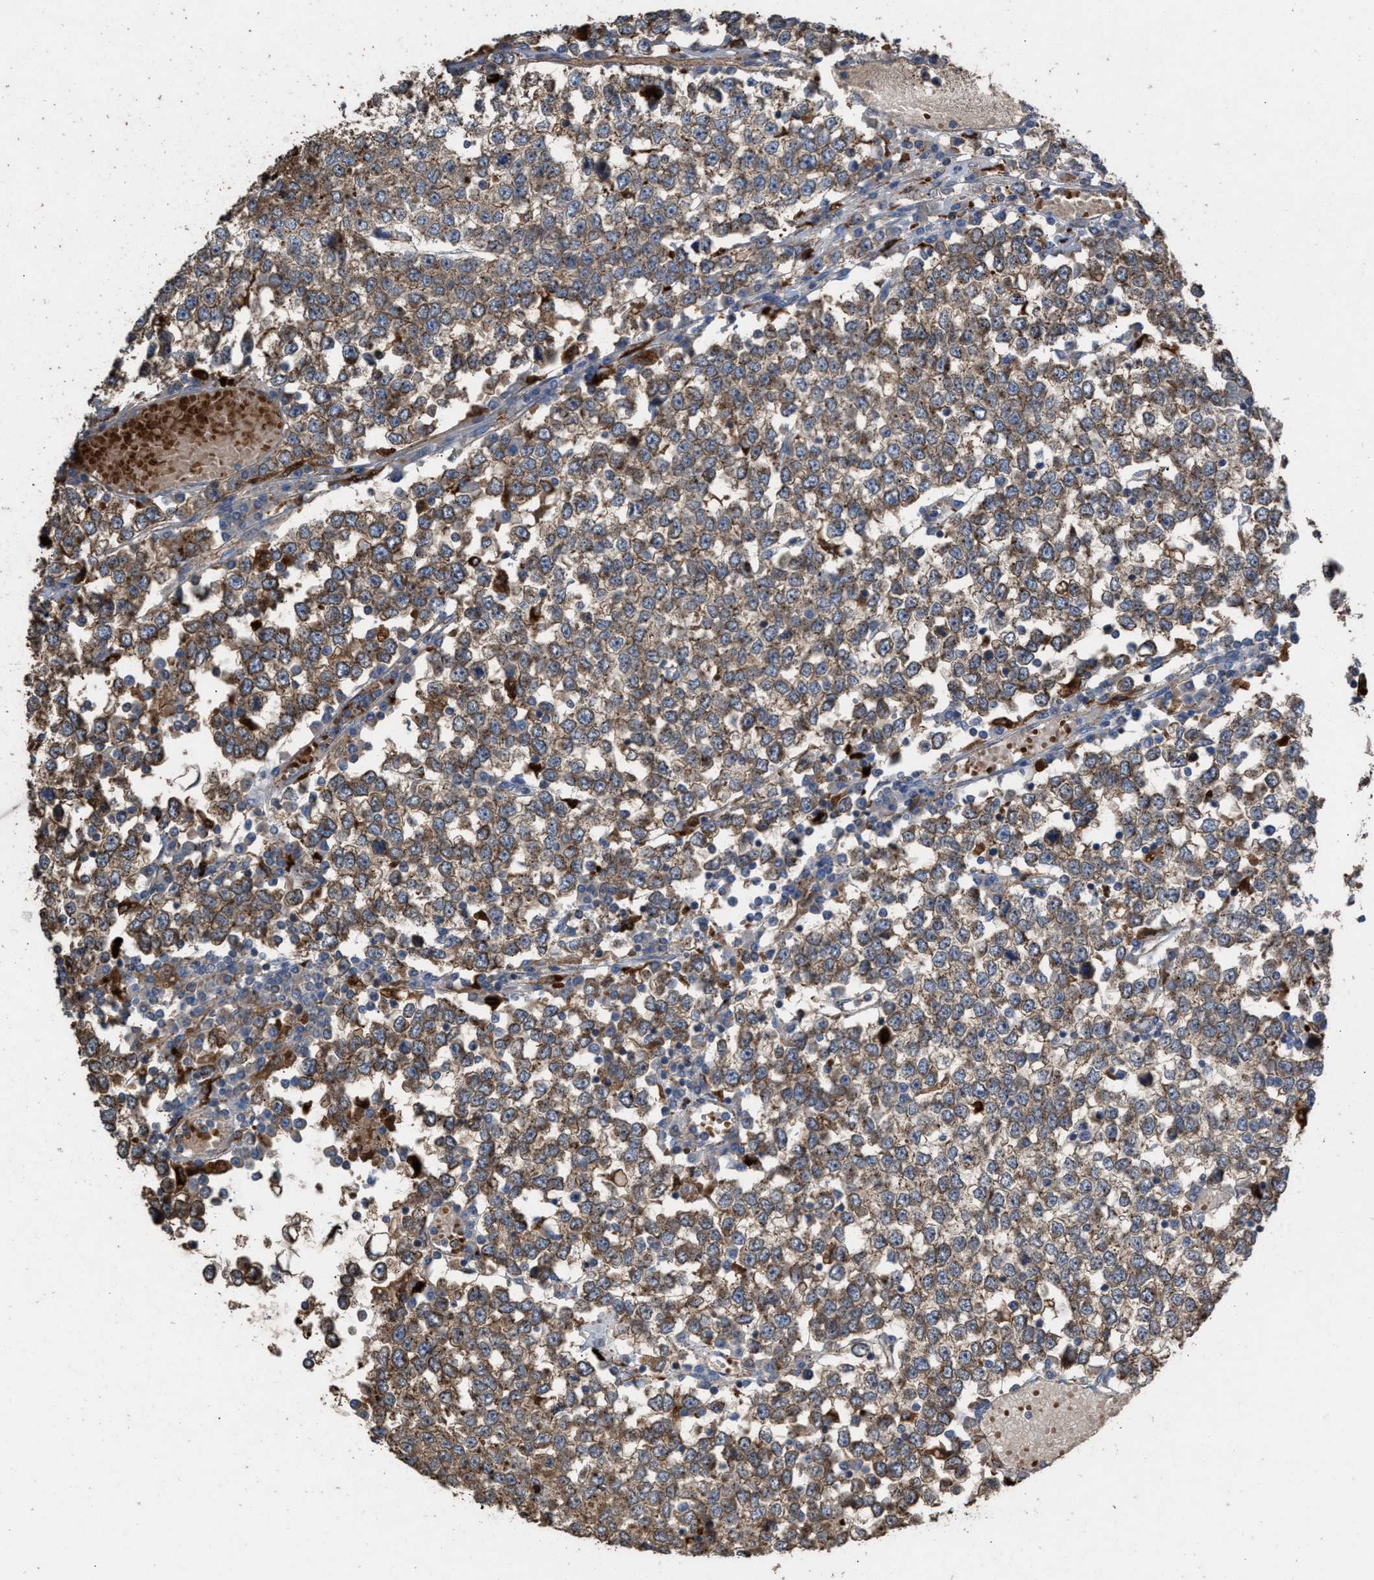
{"staining": {"intensity": "moderate", "quantity": ">75%", "location": "cytoplasmic/membranous"}, "tissue": "testis cancer", "cell_type": "Tumor cells", "image_type": "cancer", "snomed": [{"axis": "morphology", "description": "Seminoma, NOS"}, {"axis": "topography", "description": "Testis"}], "caption": "Immunohistochemistry micrograph of testis cancer (seminoma) stained for a protein (brown), which demonstrates medium levels of moderate cytoplasmic/membranous positivity in about >75% of tumor cells.", "gene": "ELMO3", "patient": {"sex": "male", "age": 65}}